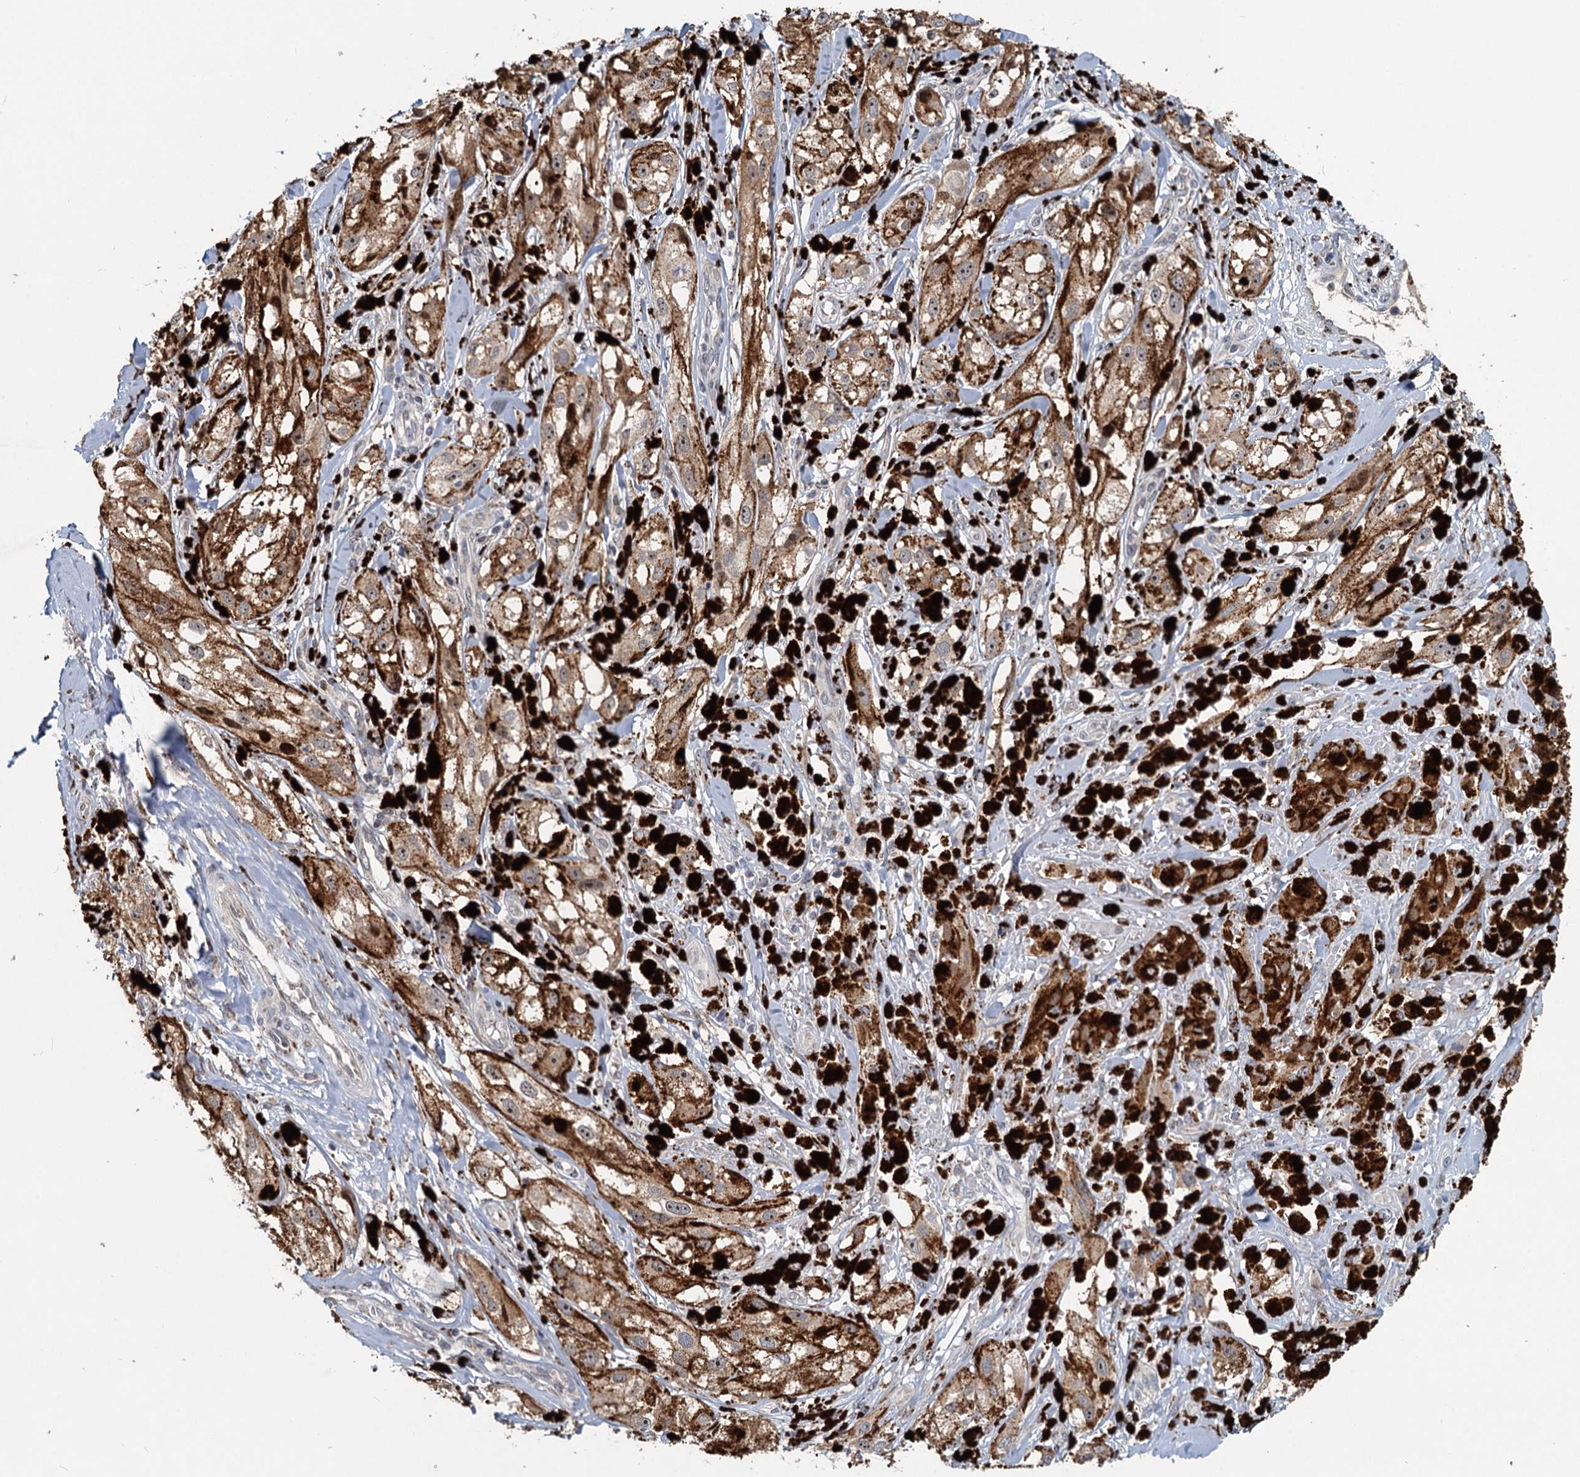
{"staining": {"intensity": "moderate", "quantity": ">75%", "location": "cytoplasmic/membranous"}, "tissue": "melanoma", "cell_type": "Tumor cells", "image_type": "cancer", "snomed": [{"axis": "morphology", "description": "Malignant melanoma, NOS"}, {"axis": "topography", "description": "Skin"}], "caption": "Human melanoma stained for a protein (brown) exhibits moderate cytoplasmic/membranous positive positivity in approximately >75% of tumor cells.", "gene": "RITA1", "patient": {"sex": "male", "age": 88}}